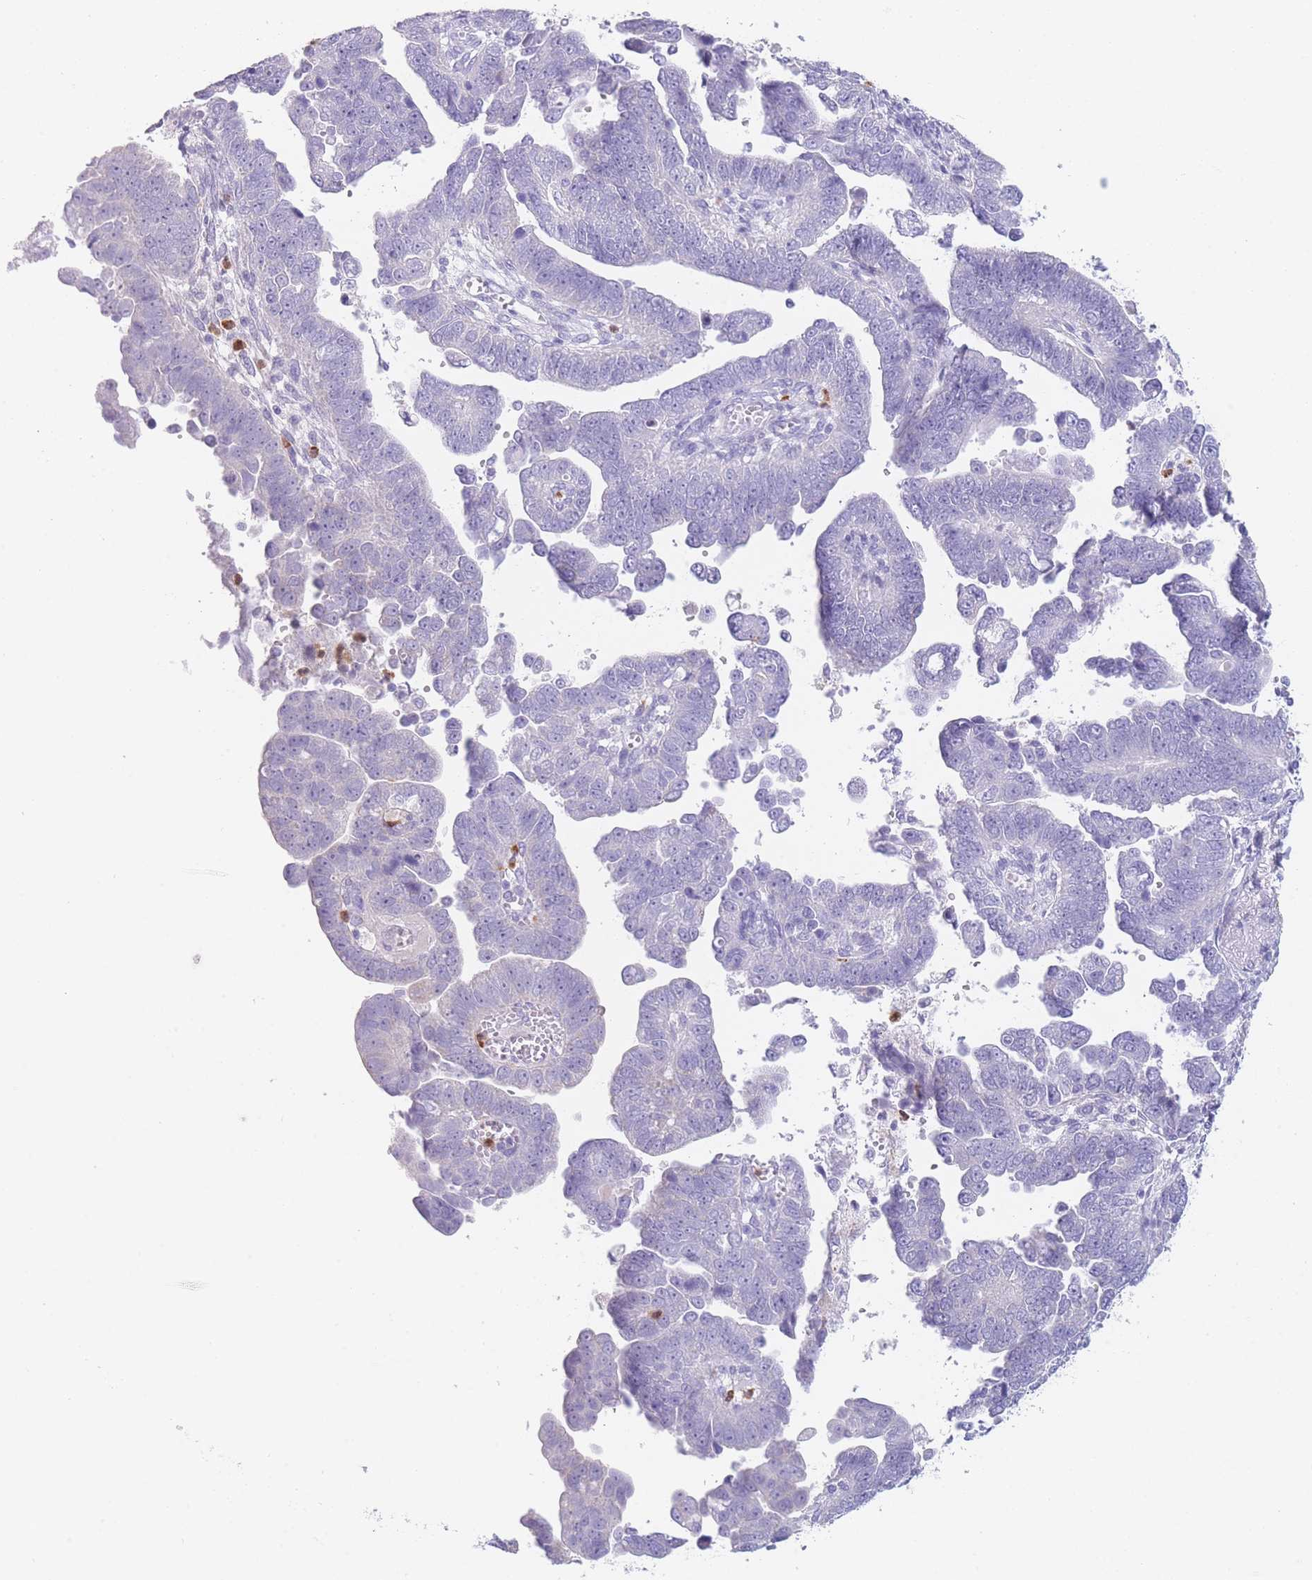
{"staining": {"intensity": "negative", "quantity": "none", "location": "none"}, "tissue": "endometrial cancer", "cell_type": "Tumor cells", "image_type": "cancer", "snomed": [{"axis": "morphology", "description": "Adenocarcinoma, NOS"}, {"axis": "topography", "description": "Endometrium"}], "caption": "The image exhibits no significant expression in tumor cells of endometrial cancer (adenocarcinoma).", "gene": "ZNF627", "patient": {"sex": "female", "age": 75}}